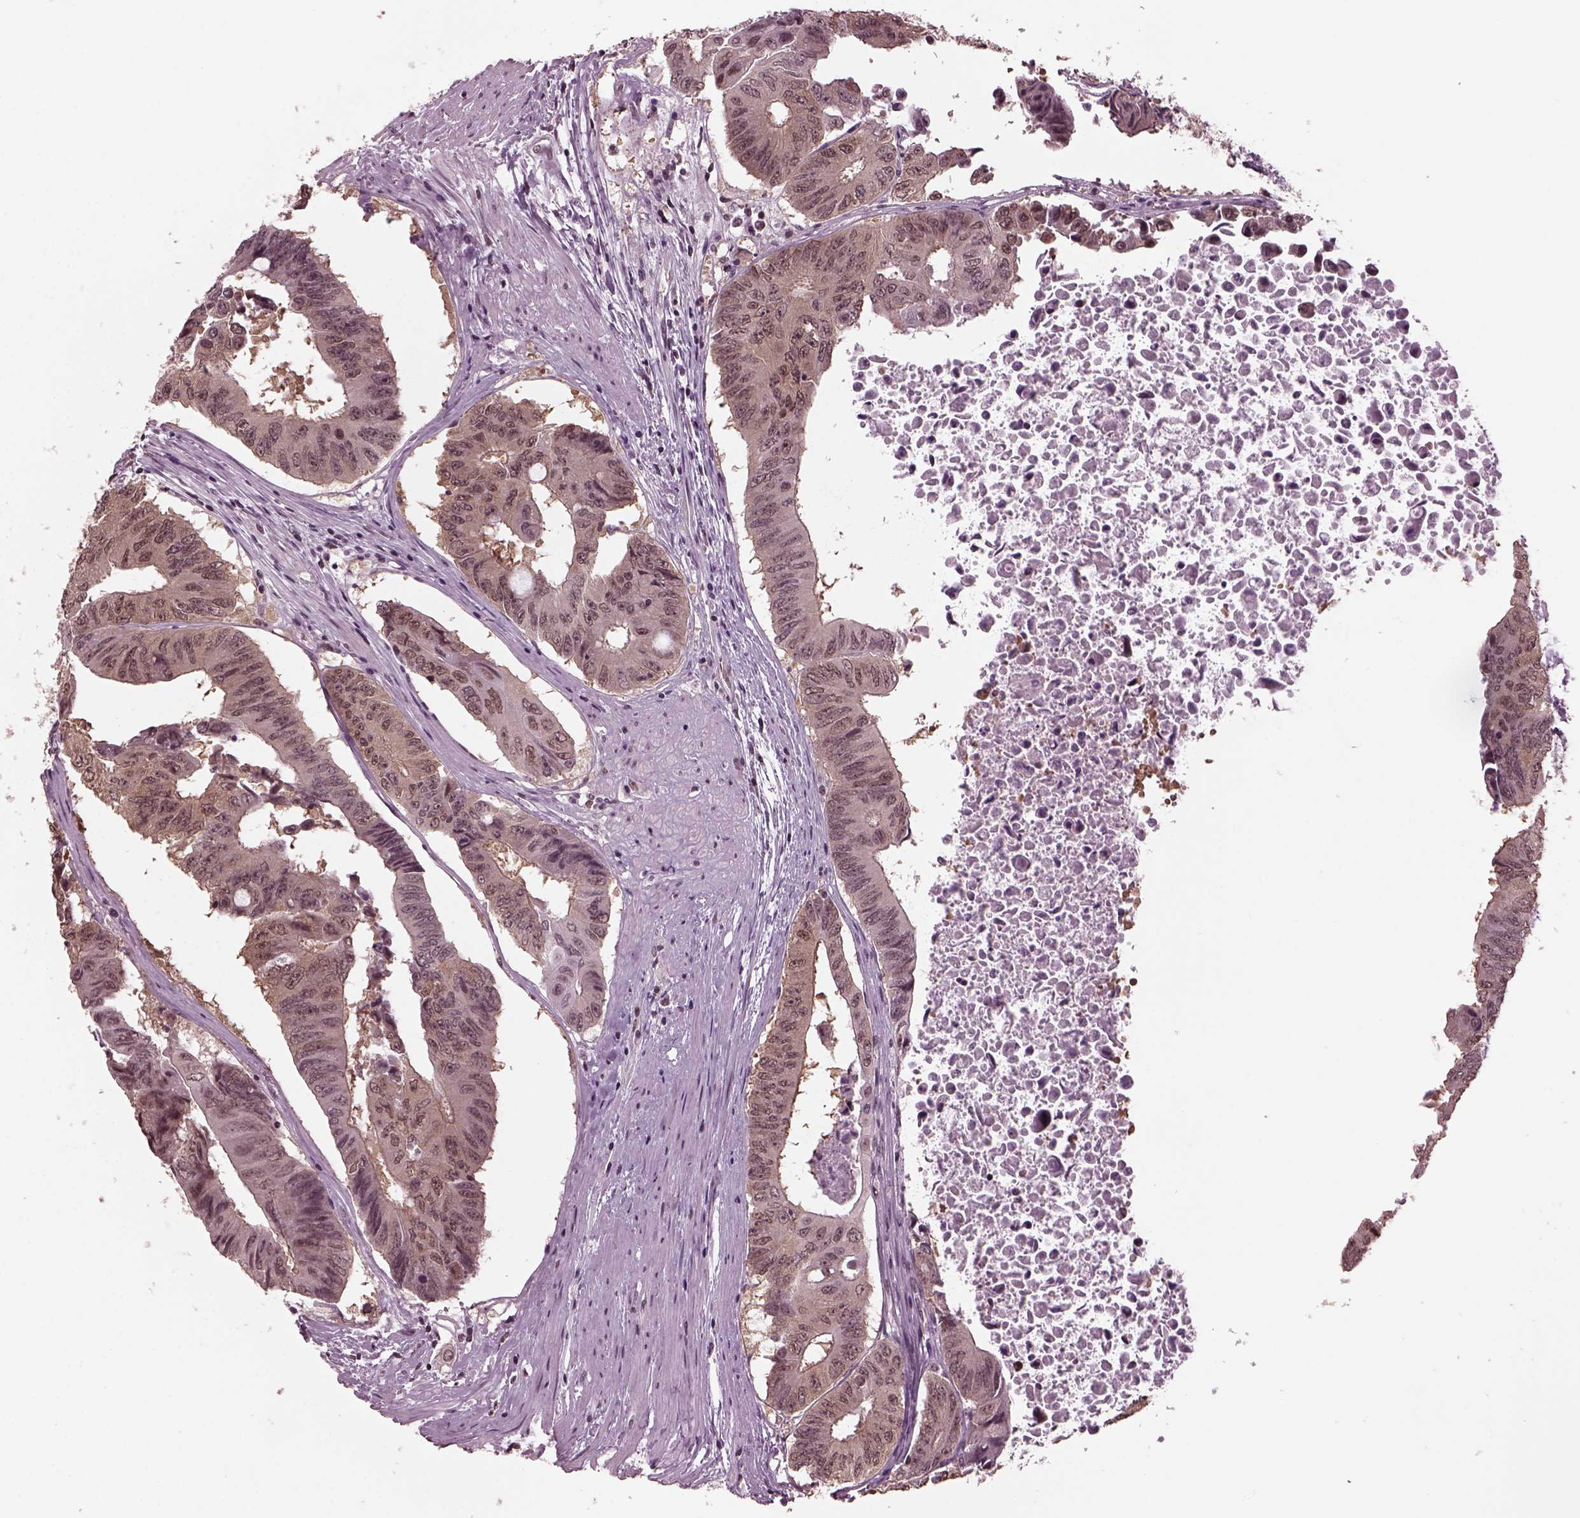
{"staining": {"intensity": "weak", "quantity": "<25%", "location": "cytoplasmic/membranous"}, "tissue": "colorectal cancer", "cell_type": "Tumor cells", "image_type": "cancer", "snomed": [{"axis": "morphology", "description": "Adenocarcinoma, NOS"}, {"axis": "topography", "description": "Rectum"}], "caption": "Immunohistochemical staining of human colorectal adenocarcinoma reveals no significant staining in tumor cells.", "gene": "RUVBL2", "patient": {"sex": "male", "age": 59}}